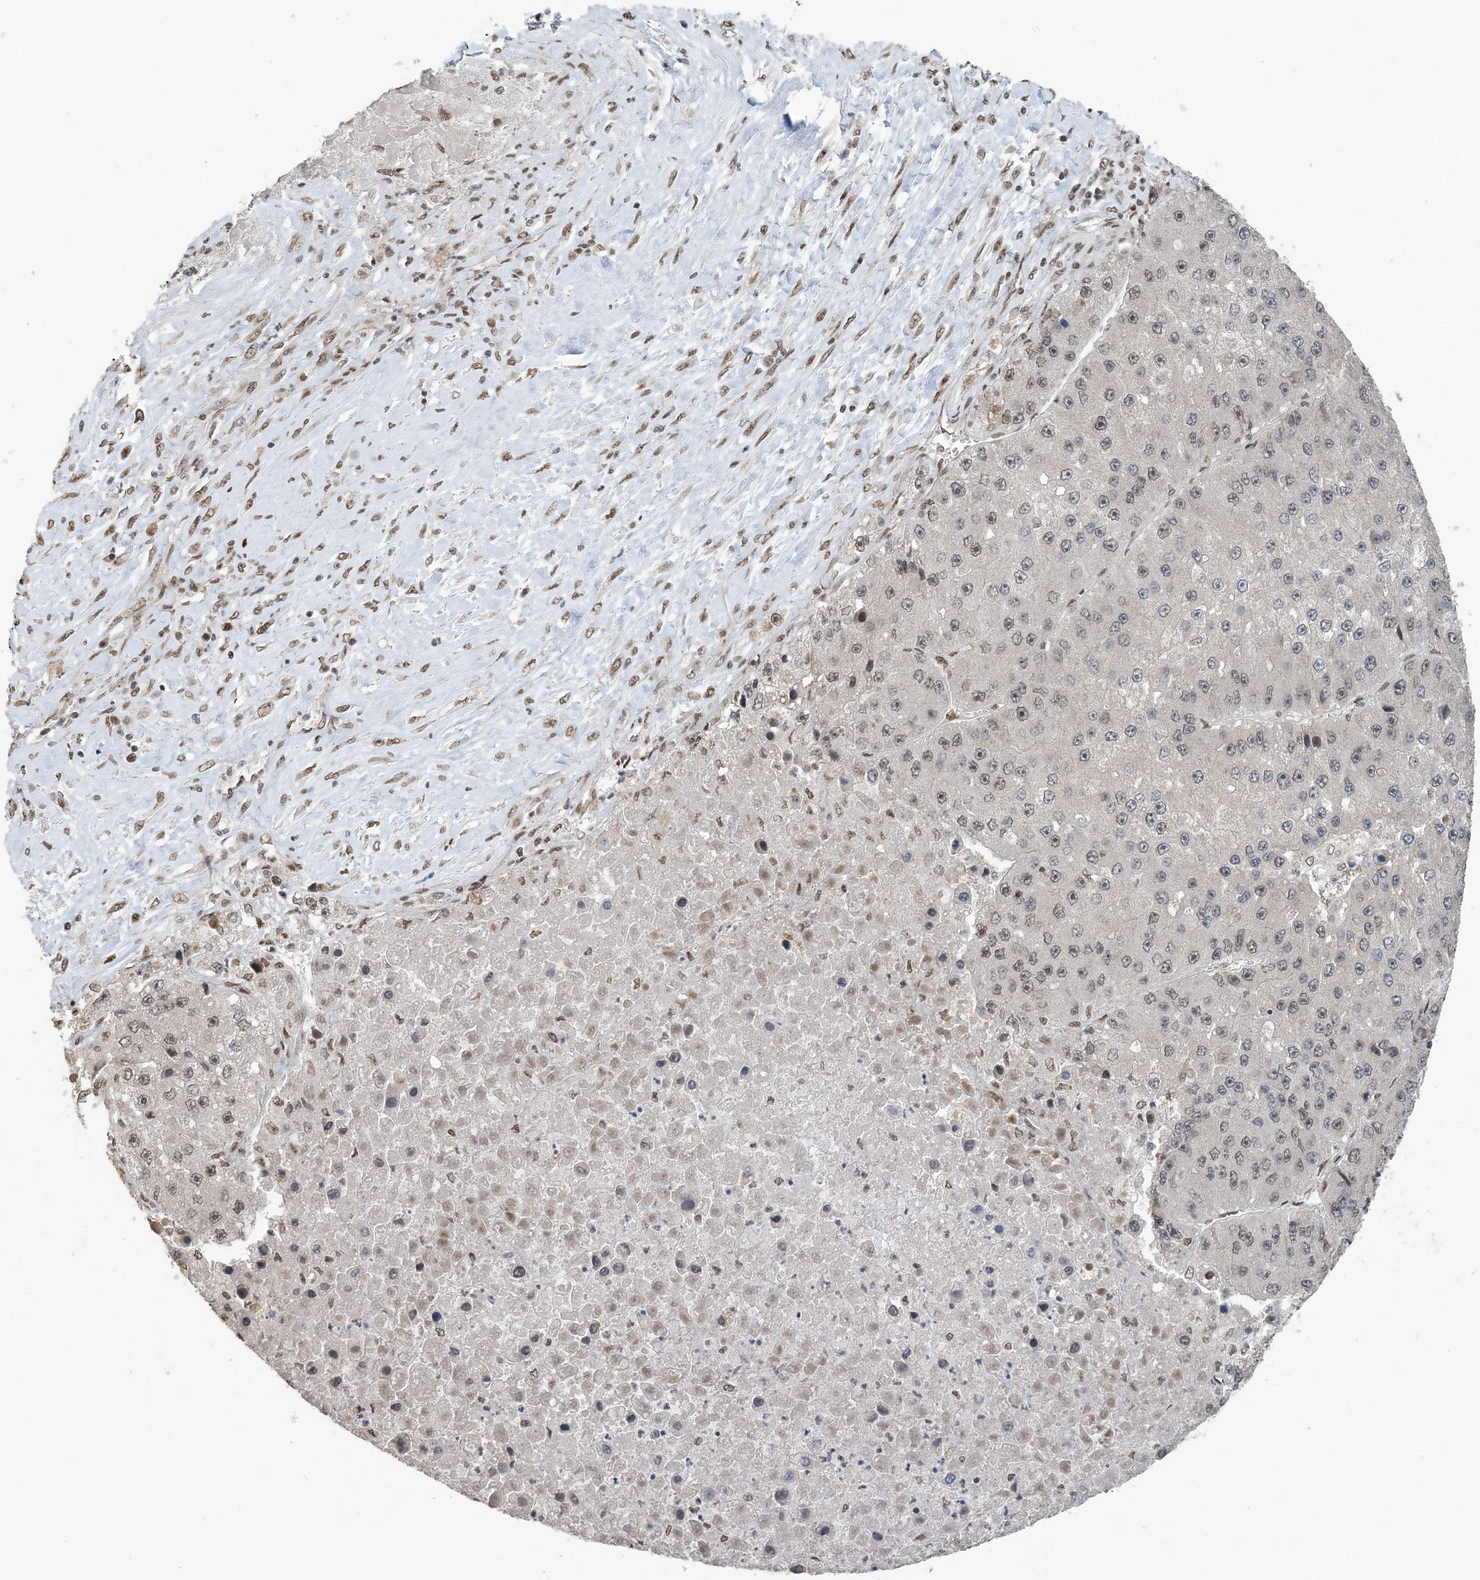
{"staining": {"intensity": "negative", "quantity": "none", "location": "none"}, "tissue": "liver cancer", "cell_type": "Tumor cells", "image_type": "cancer", "snomed": [{"axis": "morphology", "description": "Carcinoma, Hepatocellular, NOS"}, {"axis": "topography", "description": "Liver"}], "caption": "A high-resolution histopathology image shows IHC staining of liver cancer, which displays no significant staining in tumor cells.", "gene": "MBD2", "patient": {"sex": "female", "age": 73}}